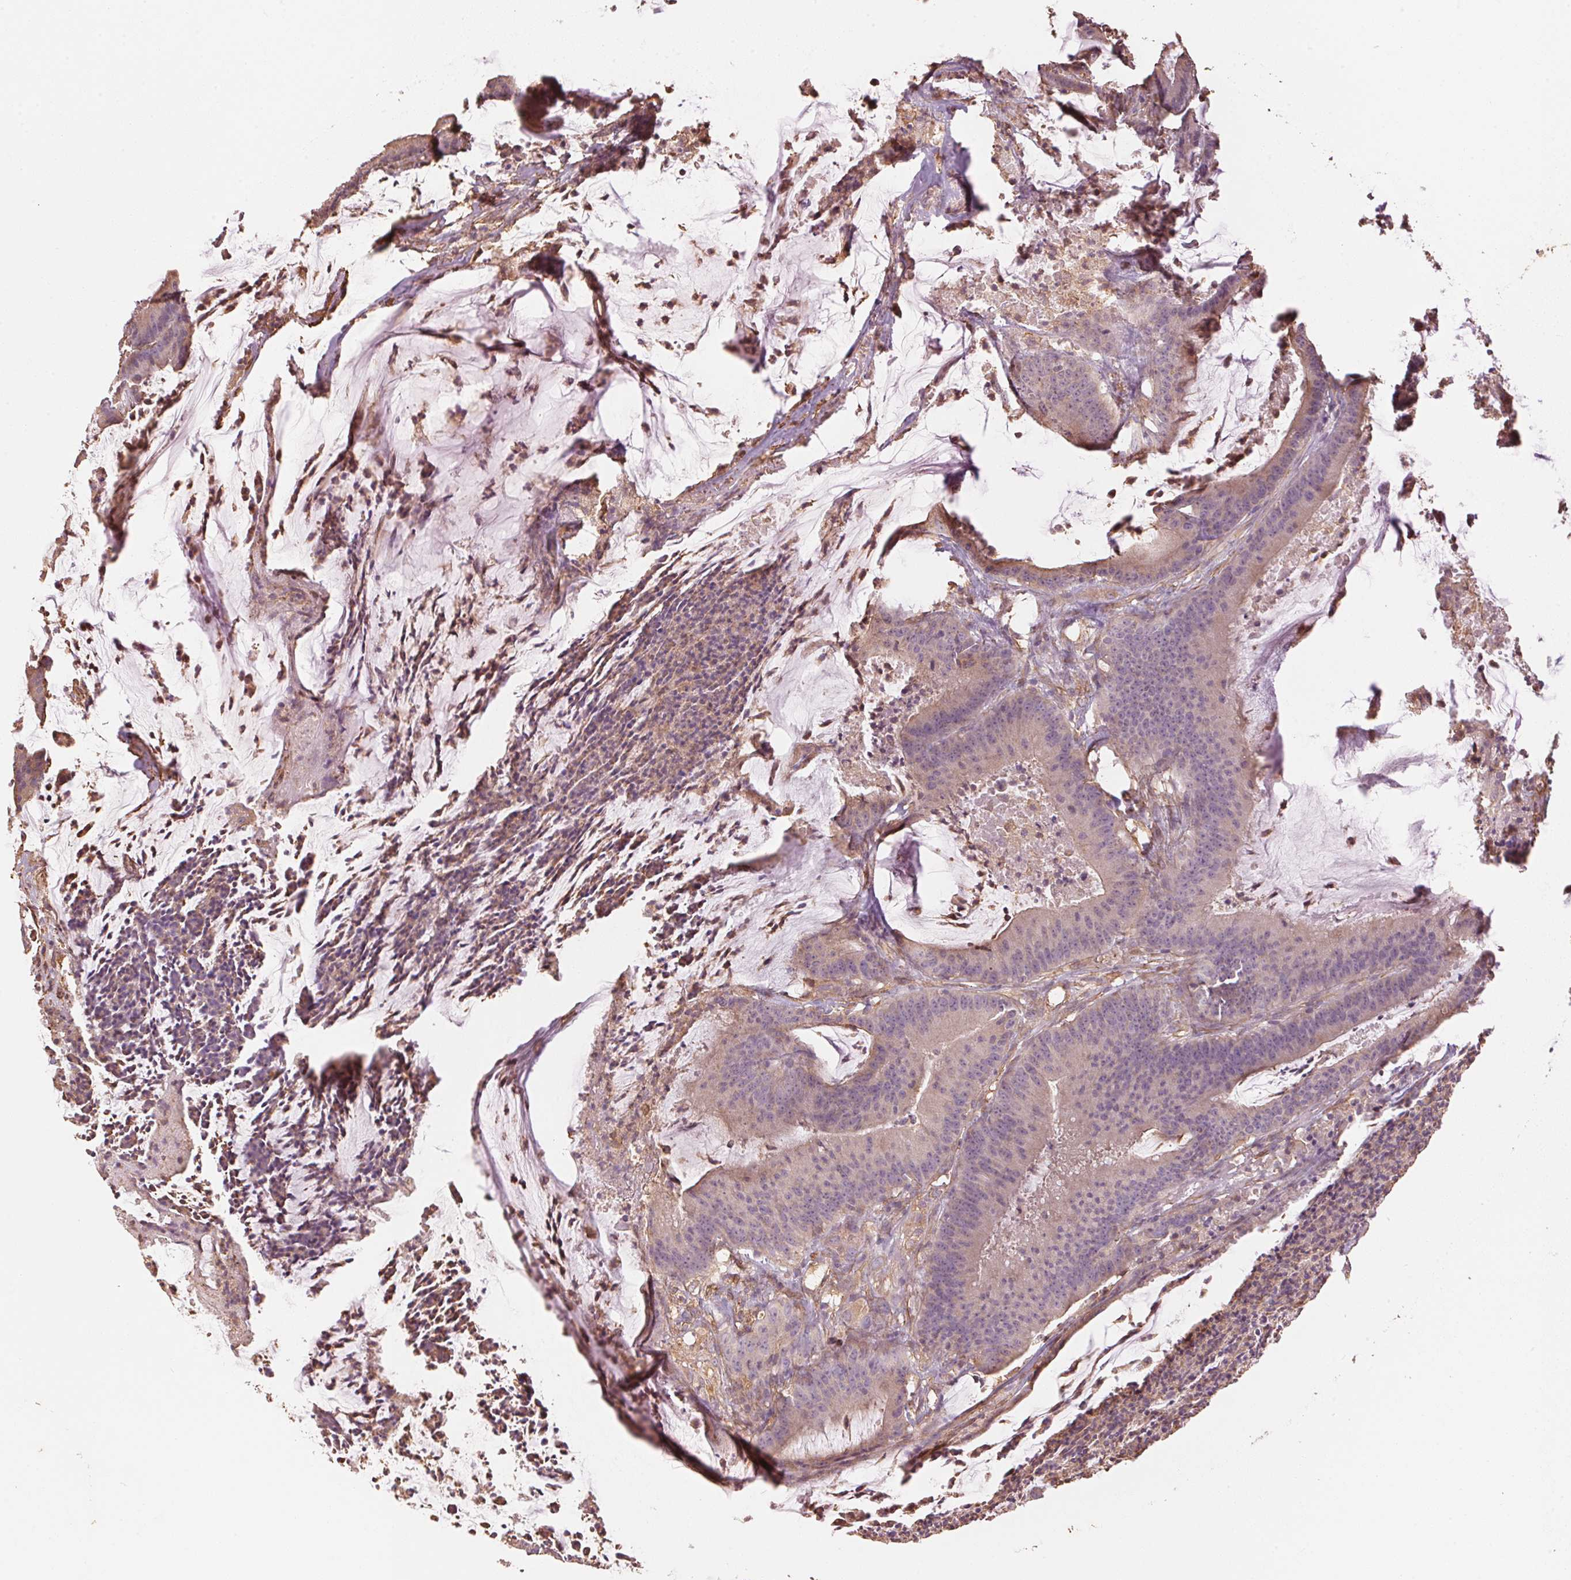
{"staining": {"intensity": "weak", "quantity": "<25%", "location": "cytoplasmic/membranous"}, "tissue": "colorectal cancer", "cell_type": "Tumor cells", "image_type": "cancer", "snomed": [{"axis": "morphology", "description": "Adenocarcinoma, NOS"}, {"axis": "topography", "description": "Colon"}], "caption": "Adenocarcinoma (colorectal) was stained to show a protein in brown. There is no significant expression in tumor cells.", "gene": "QDPR", "patient": {"sex": "female", "age": 78}}